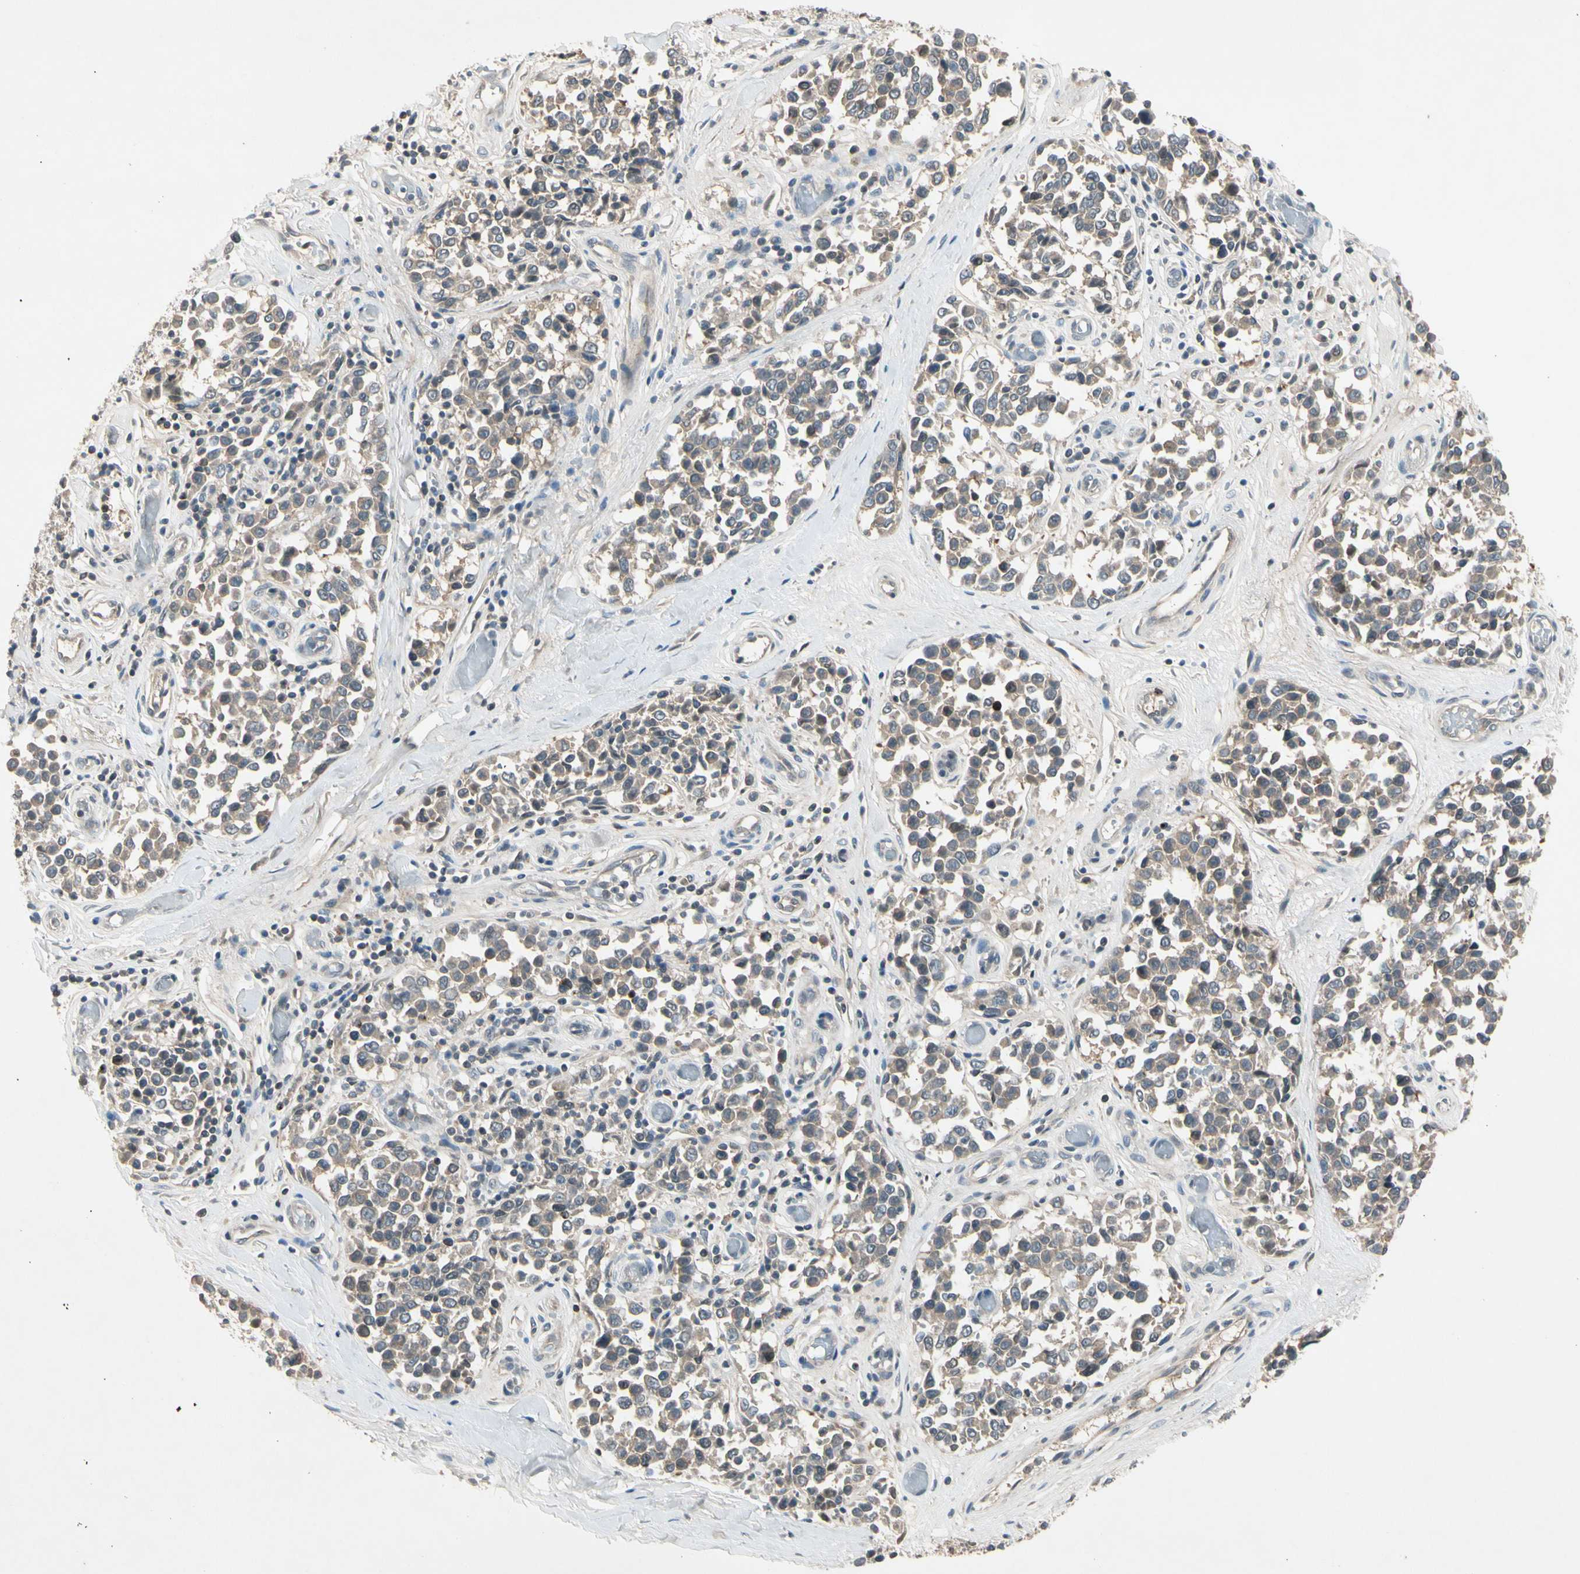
{"staining": {"intensity": "weak", "quantity": "25%-75%", "location": "cytoplasmic/membranous"}, "tissue": "melanoma", "cell_type": "Tumor cells", "image_type": "cancer", "snomed": [{"axis": "morphology", "description": "Malignant melanoma, NOS"}, {"axis": "topography", "description": "Skin"}], "caption": "This photomicrograph displays immunohistochemistry staining of malignant melanoma, with low weak cytoplasmic/membranous expression in about 25%-75% of tumor cells.", "gene": "CCL4", "patient": {"sex": "female", "age": 64}}